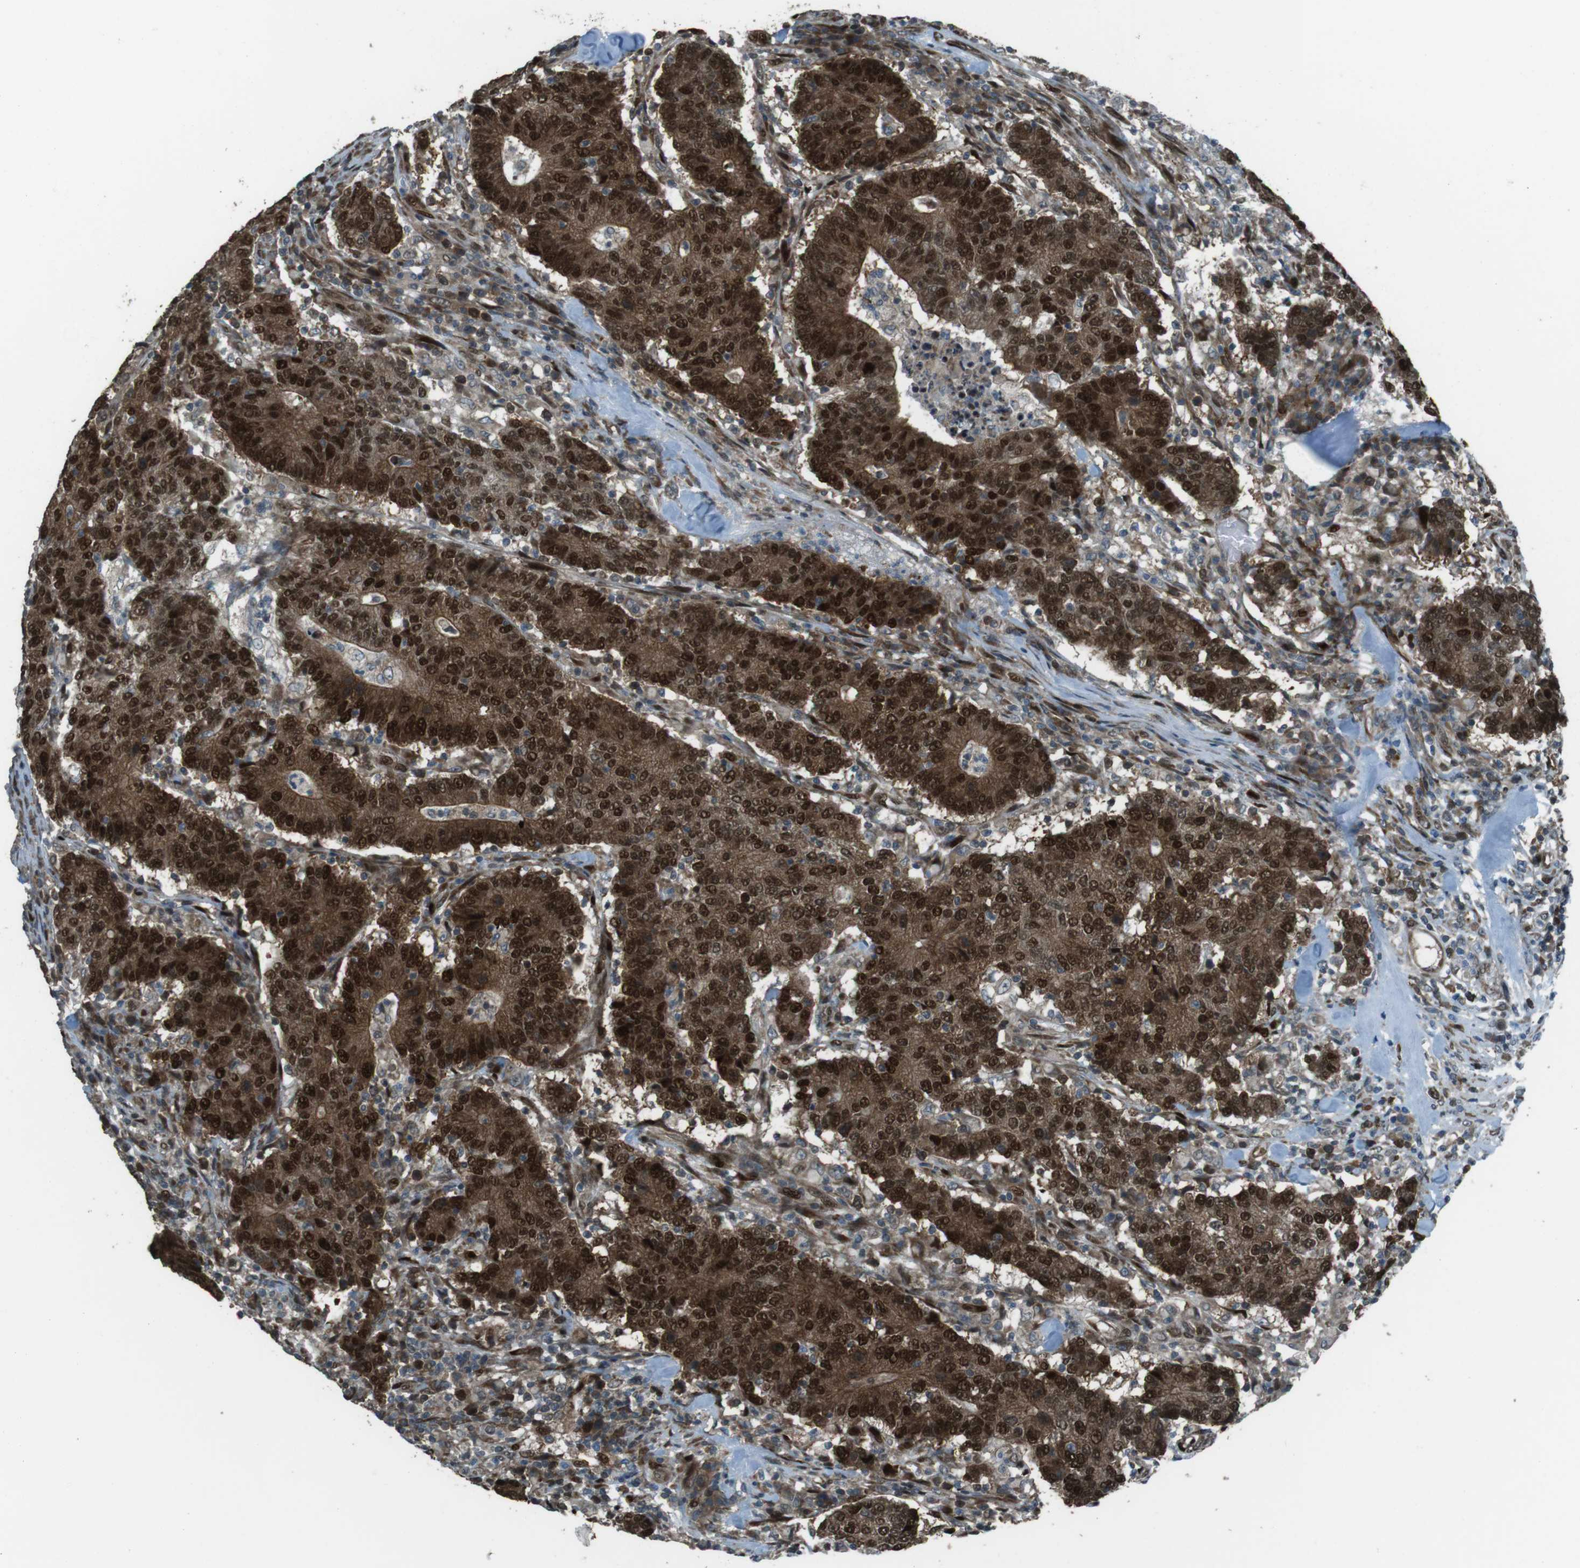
{"staining": {"intensity": "strong", "quantity": ">75%", "location": "cytoplasmic/membranous,nuclear"}, "tissue": "colorectal cancer", "cell_type": "Tumor cells", "image_type": "cancer", "snomed": [{"axis": "morphology", "description": "Normal tissue, NOS"}, {"axis": "morphology", "description": "Adenocarcinoma, NOS"}, {"axis": "topography", "description": "Colon"}], "caption": "IHC image of colorectal adenocarcinoma stained for a protein (brown), which shows high levels of strong cytoplasmic/membranous and nuclear staining in about >75% of tumor cells.", "gene": "ZNF330", "patient": {"sex": "female", "age": 75}}